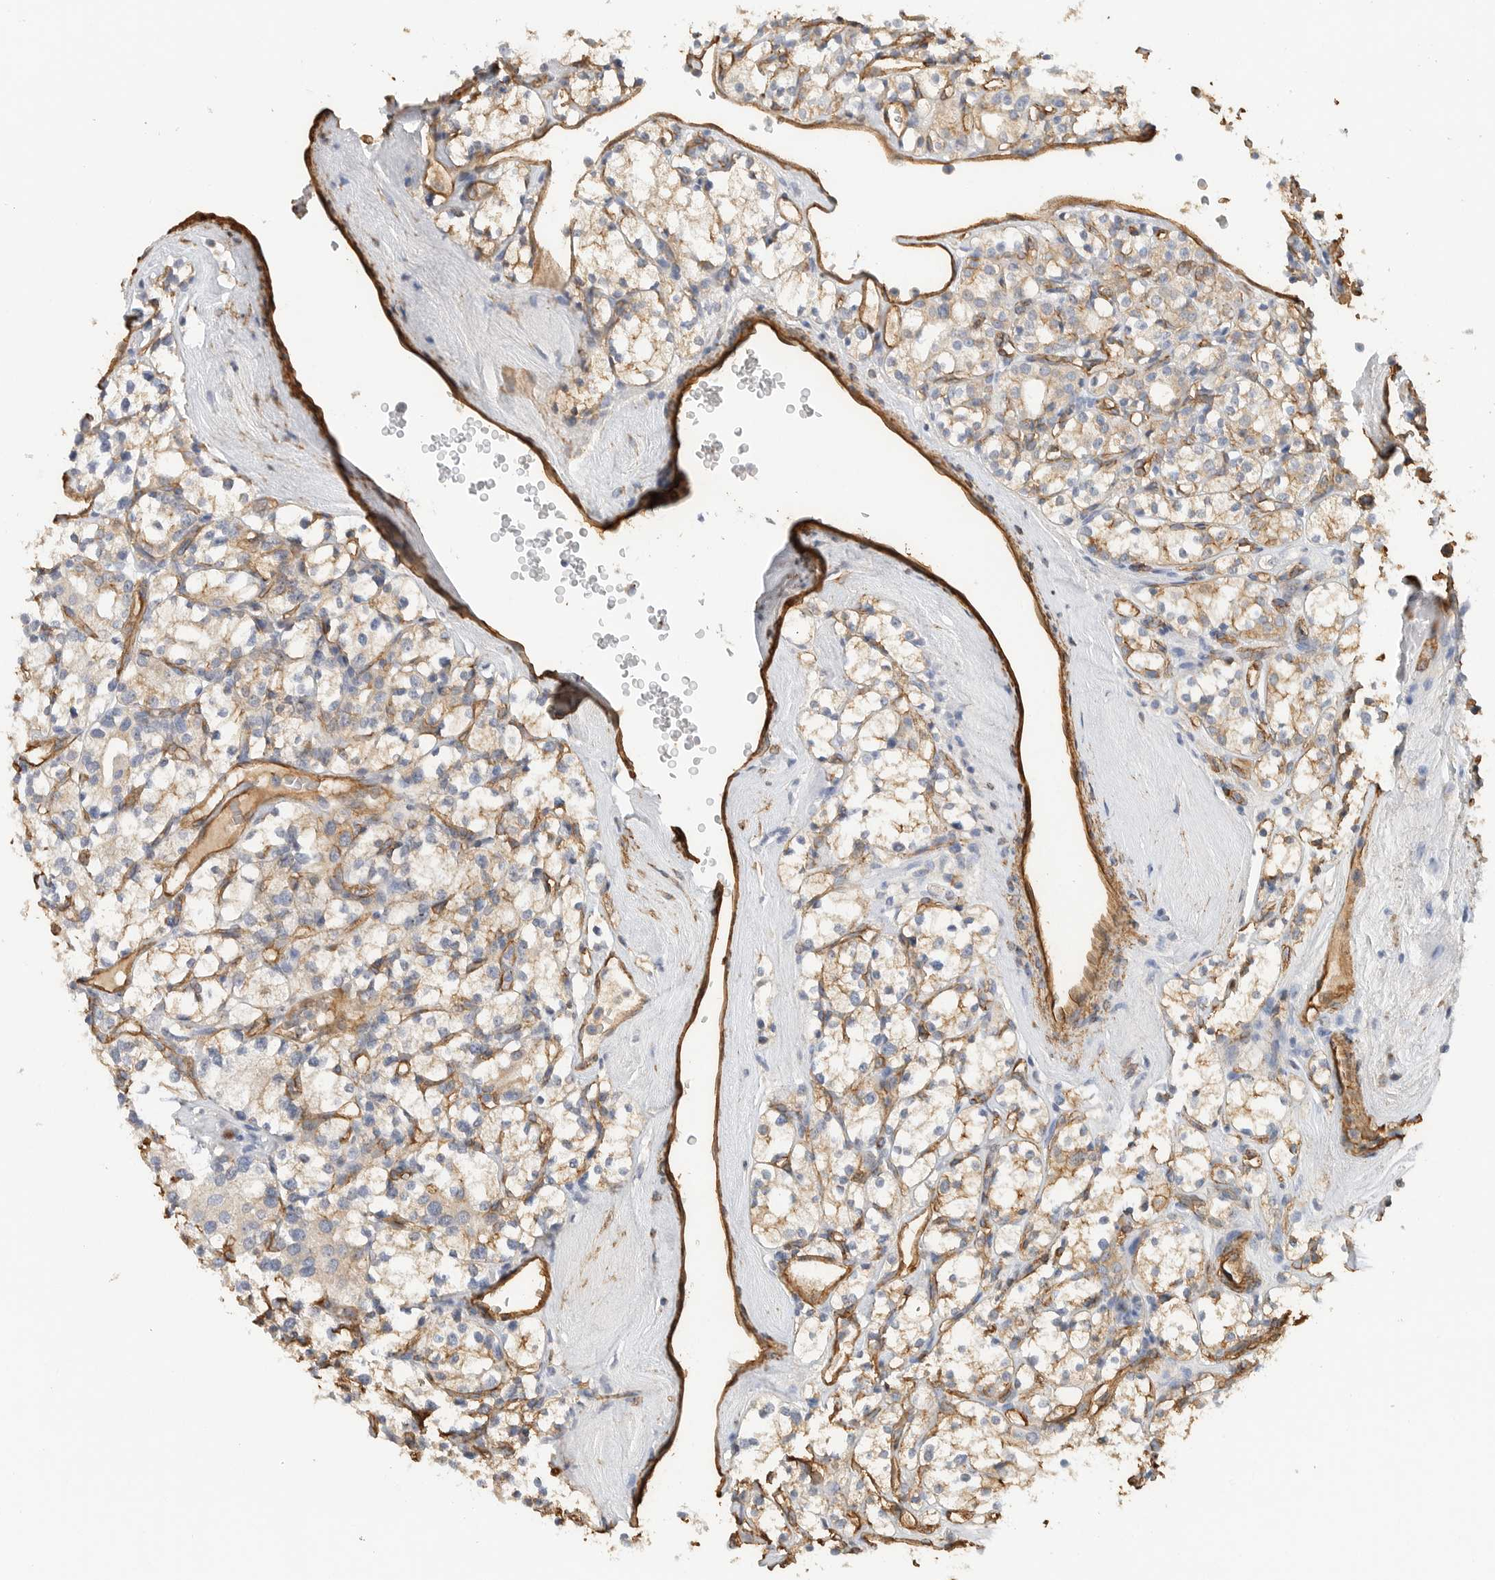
{"staining": {"intensity": "weak", "quantity": ">75%", "location": "cytoplasmic/membranous"}, "tissue": "renal cancer", "cell_type": "Tumor cells", "image_type": "cancer", "snomed": [{"axis": "morphology", "description": "Adenocarcinoma, NOS"}, {"axis": "topography", "description": "Kidney"}], "caption": "Tumor cells display low levels of weak cytoplasmic/membranous expression in approximately >75% of cells in human renal cancer (adenocarcinoma). The staining is performed using DAB (3,3'-diaminobenzidine) brown chromogen to label protein expression. The nuclei are counter-stained blue using hematoxylin.", "gene": "JMJD4", "patient": {"sex": "male", "age": 77}}